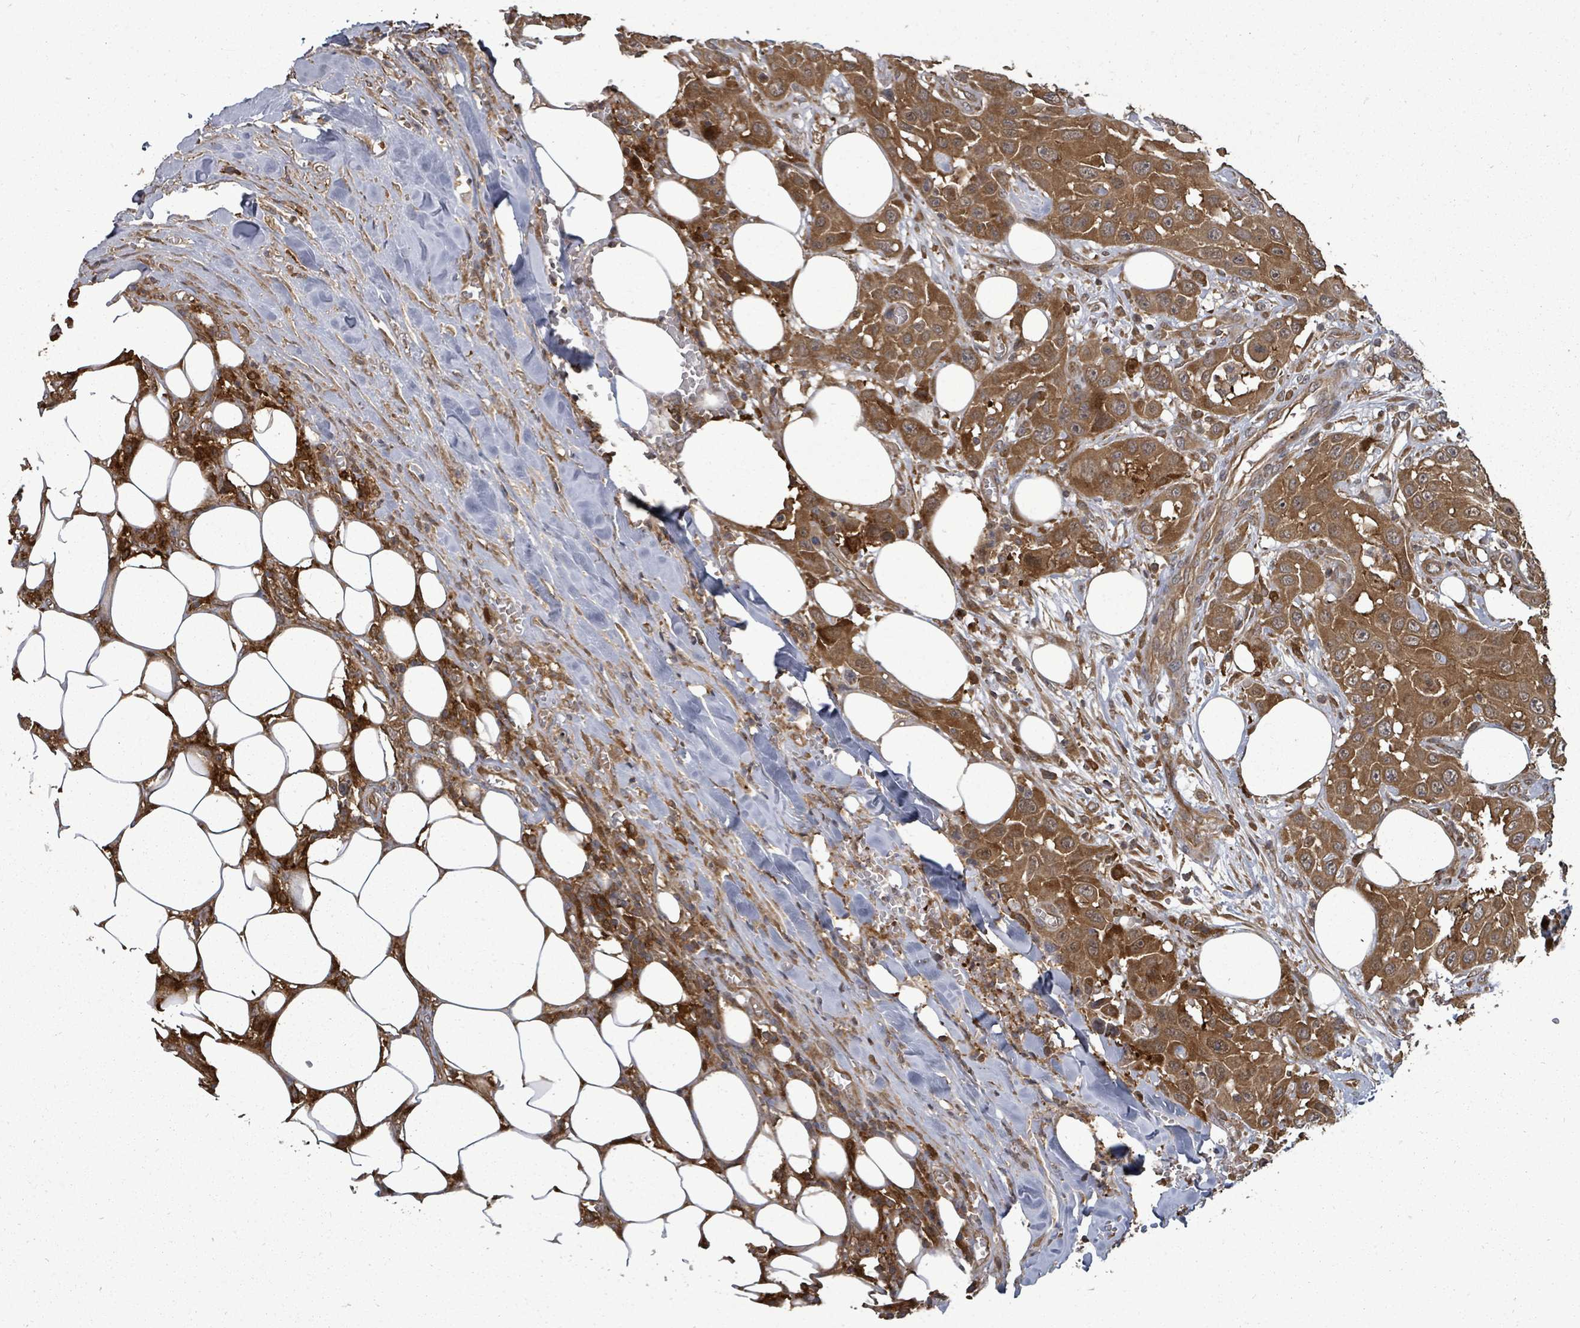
{"staining": {"intensity": "moderate", "quantity": ">75%", "location": "cytoplasmic/membranous"}, "tissue": "head and neck cancer", "cell_type": "Tumor cells", "image_type": "cancer", "snomed": [{"axis": "morphology", "description": "Squamous cell carcinoma, NOS"}, {"axis": "topography", "description": "Head-Neck"}], "caption": "A micrograph of head and neck cancer stained for a protein demonstrates moderate cytoplasmic/membranous brown staining in tumor cells. (IHC, brightfield microscopy, high magnification).", "gene": "EIF3C", "patient": {"sex": "male", "age": 81}}